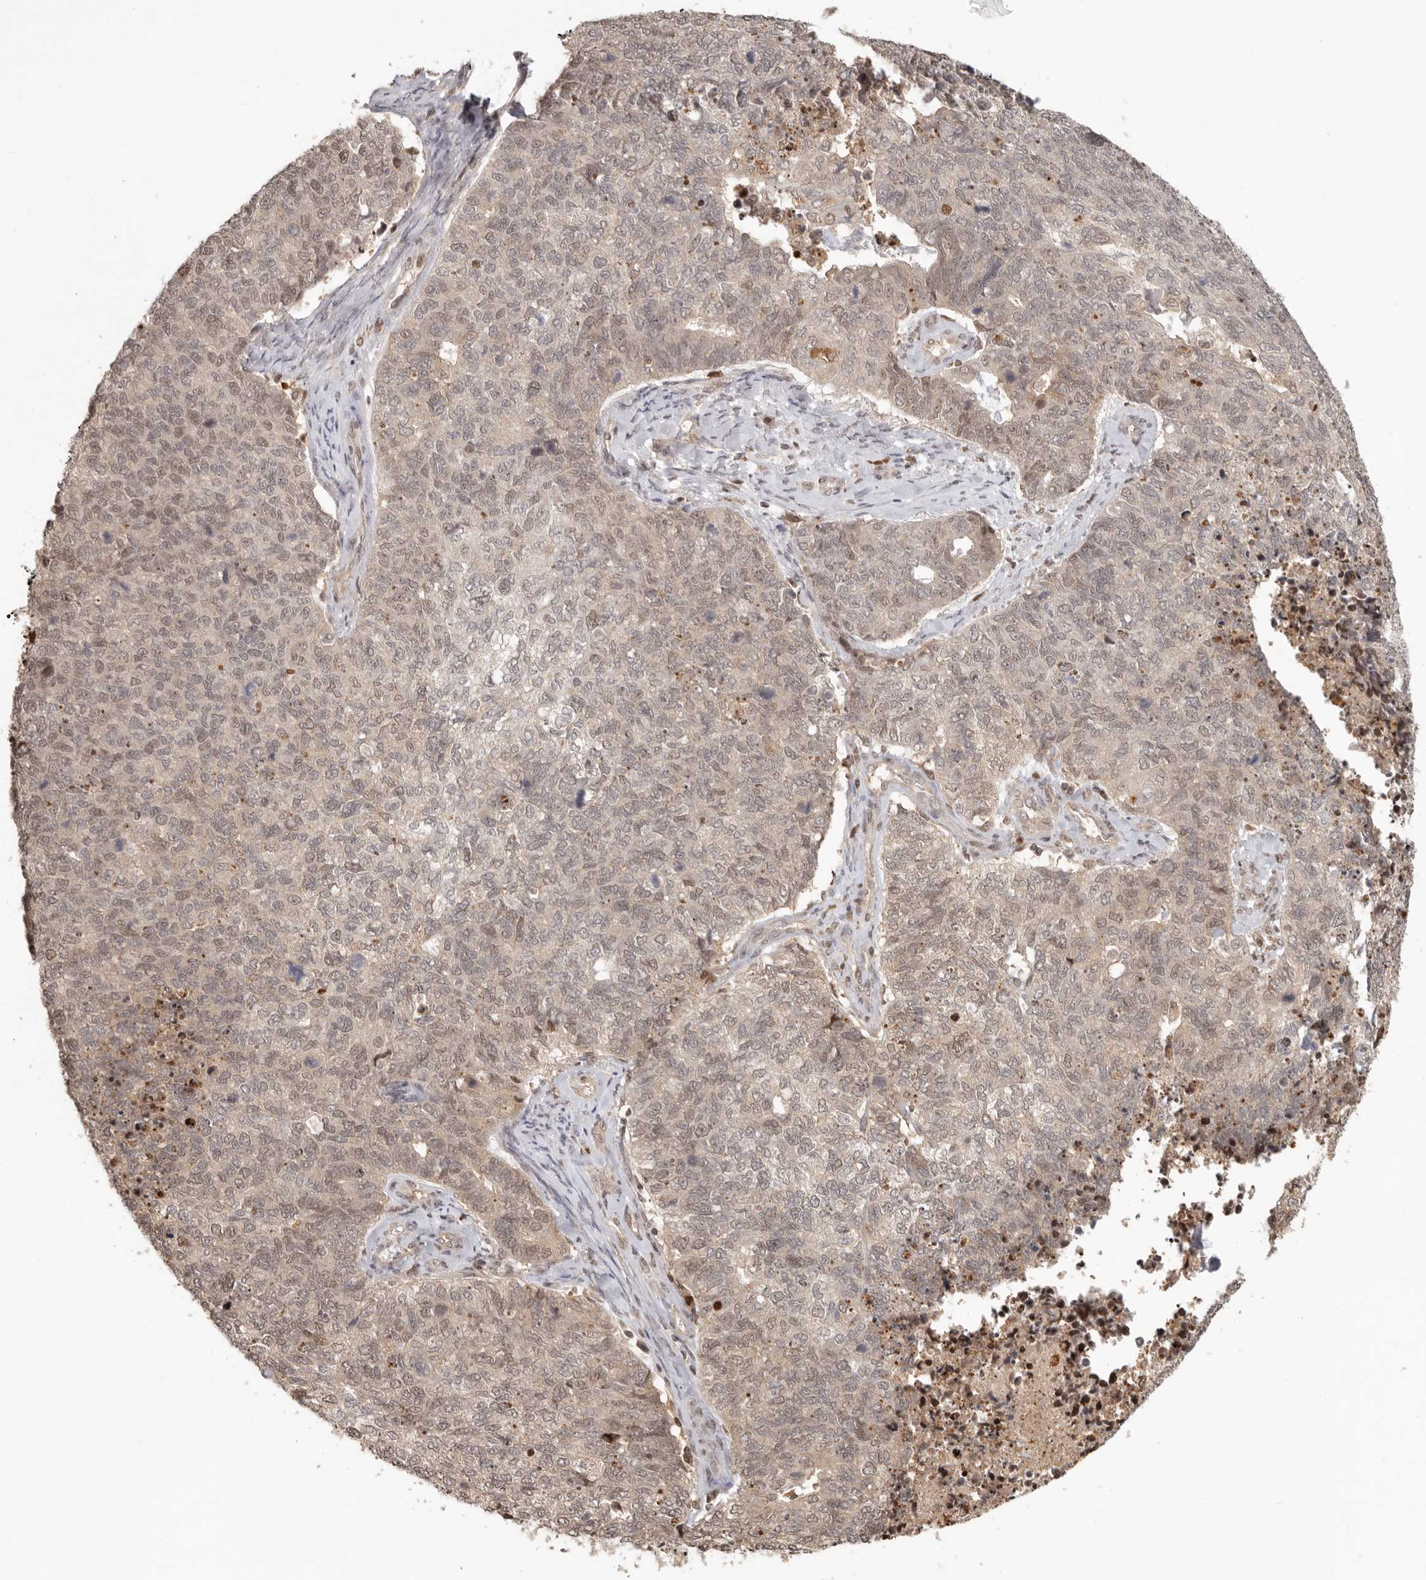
{"staining": {"intensity": "weak", "quantity": ">75%", "location": "cytoplasmic/membranous,nuclear"}, "tissue": "cervical cancer", "cell_type": "Tumor cells", "image_type": "cancer", "snomed": [{"axis": "morphology", "description": "Squamous cell carcinoma, NOS"}, {"axis": "topography", "description": "Cervix"}], "caption": "Immunohistochemical staining of human cervical cancer (squamous cell carcinoma) reveals low levels of weak cytoplasmic/membranous and nuclear protein expression in approximately >75% of tumor cells.", "gene": "PSMA5", "patient": {"sex": "female", "age": 63}}